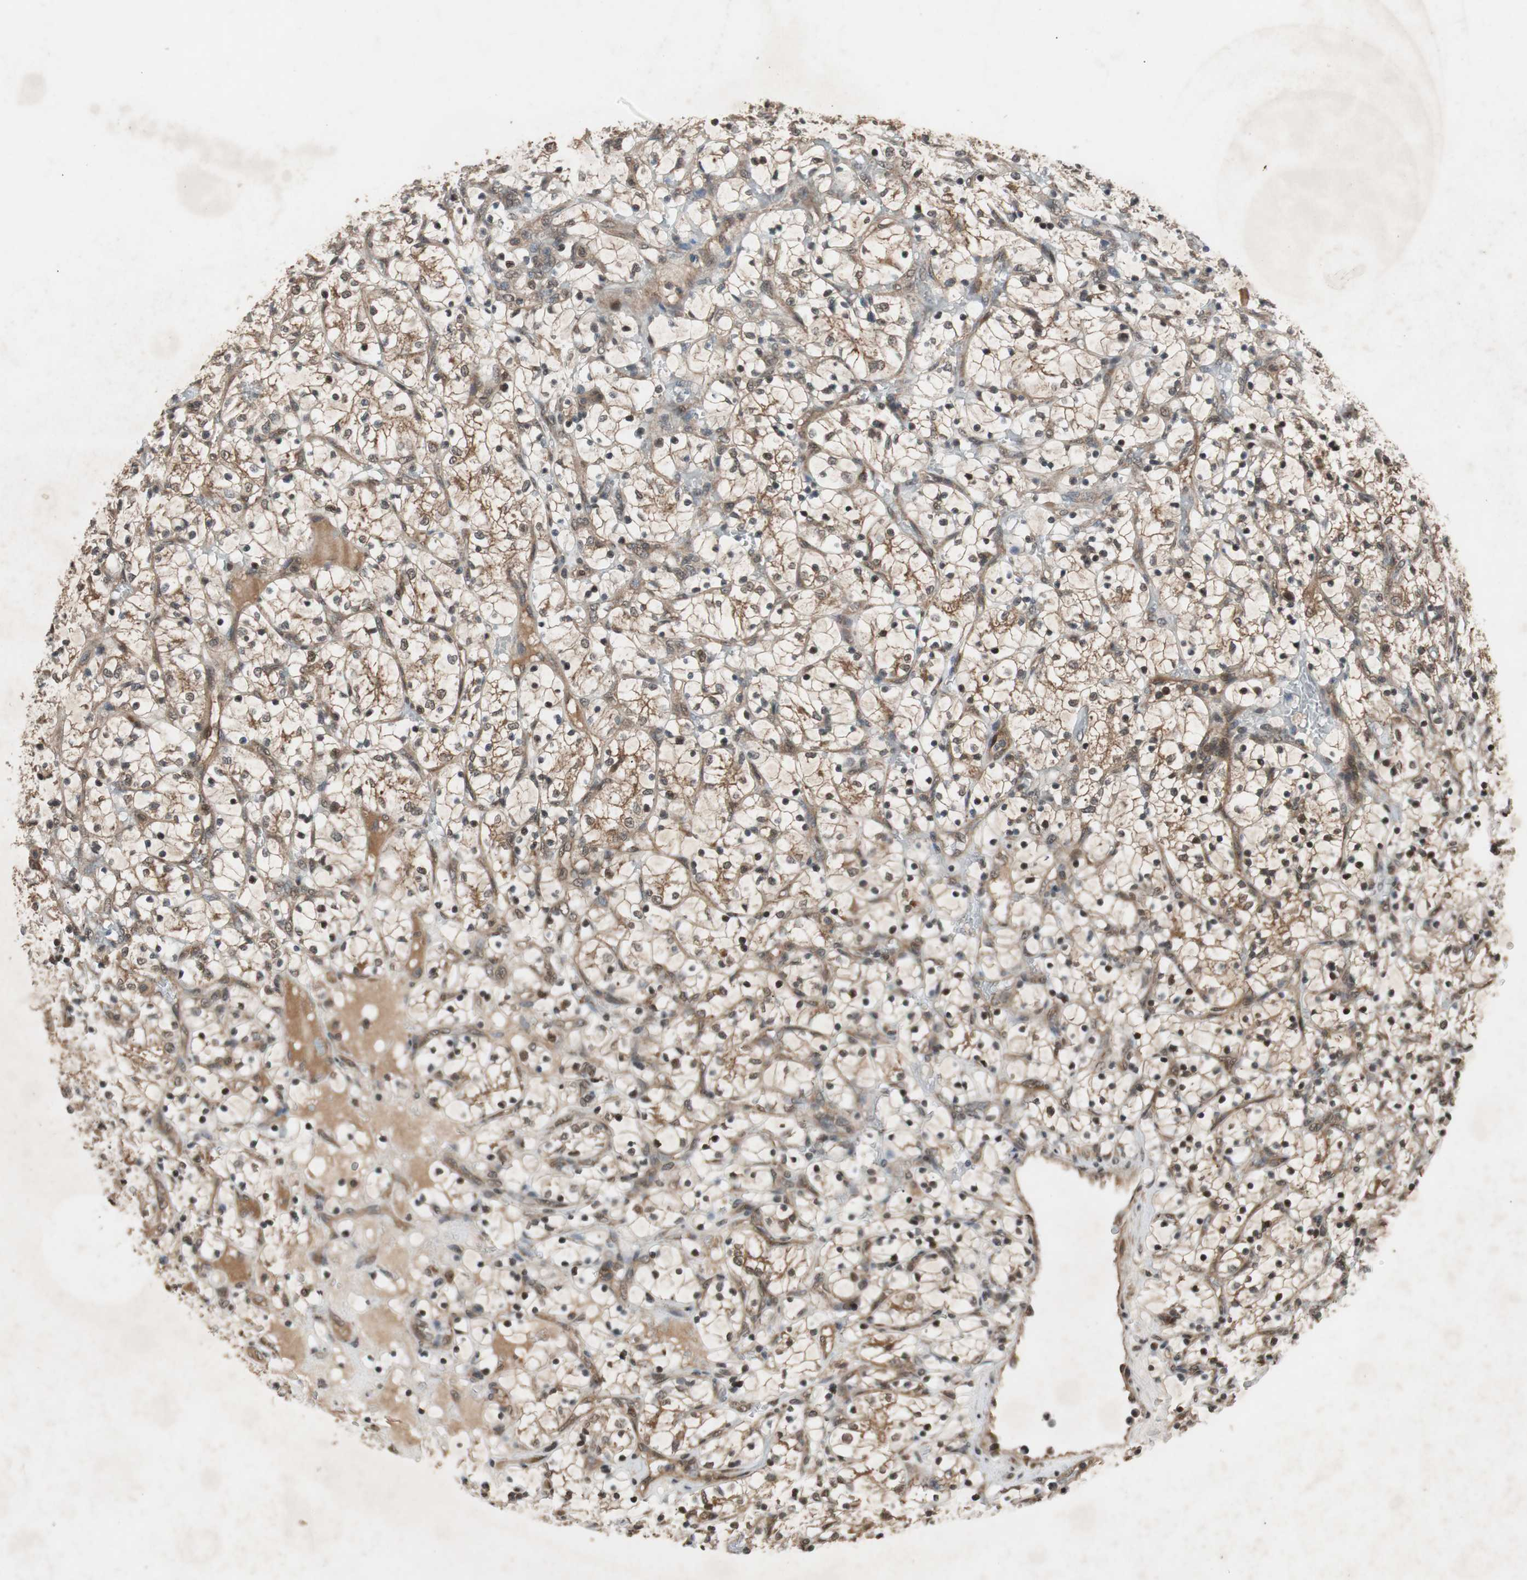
{"staining": {"intensity": "strong", "quantity": ">75%", "location": "cytoplasmic/membranous"}, "tissue": "renal cancer", "cell_type": "Tumor cells", "image_type": "cancer", "snomed": [{"axis": "morphology", "description": "Adenocarcinoma, NOS"}, {"axis": "topography", "description": "Kidney"}], "caption": "This histopathology image demonstrates immunohistochemistry staining of renal adenocarcinoma, with high strong cytoplasmic/membranous staining in approximately >75% of tumor cells.", "gene": "TMEM230", "patient": {"sex": "female", "age": 69}}